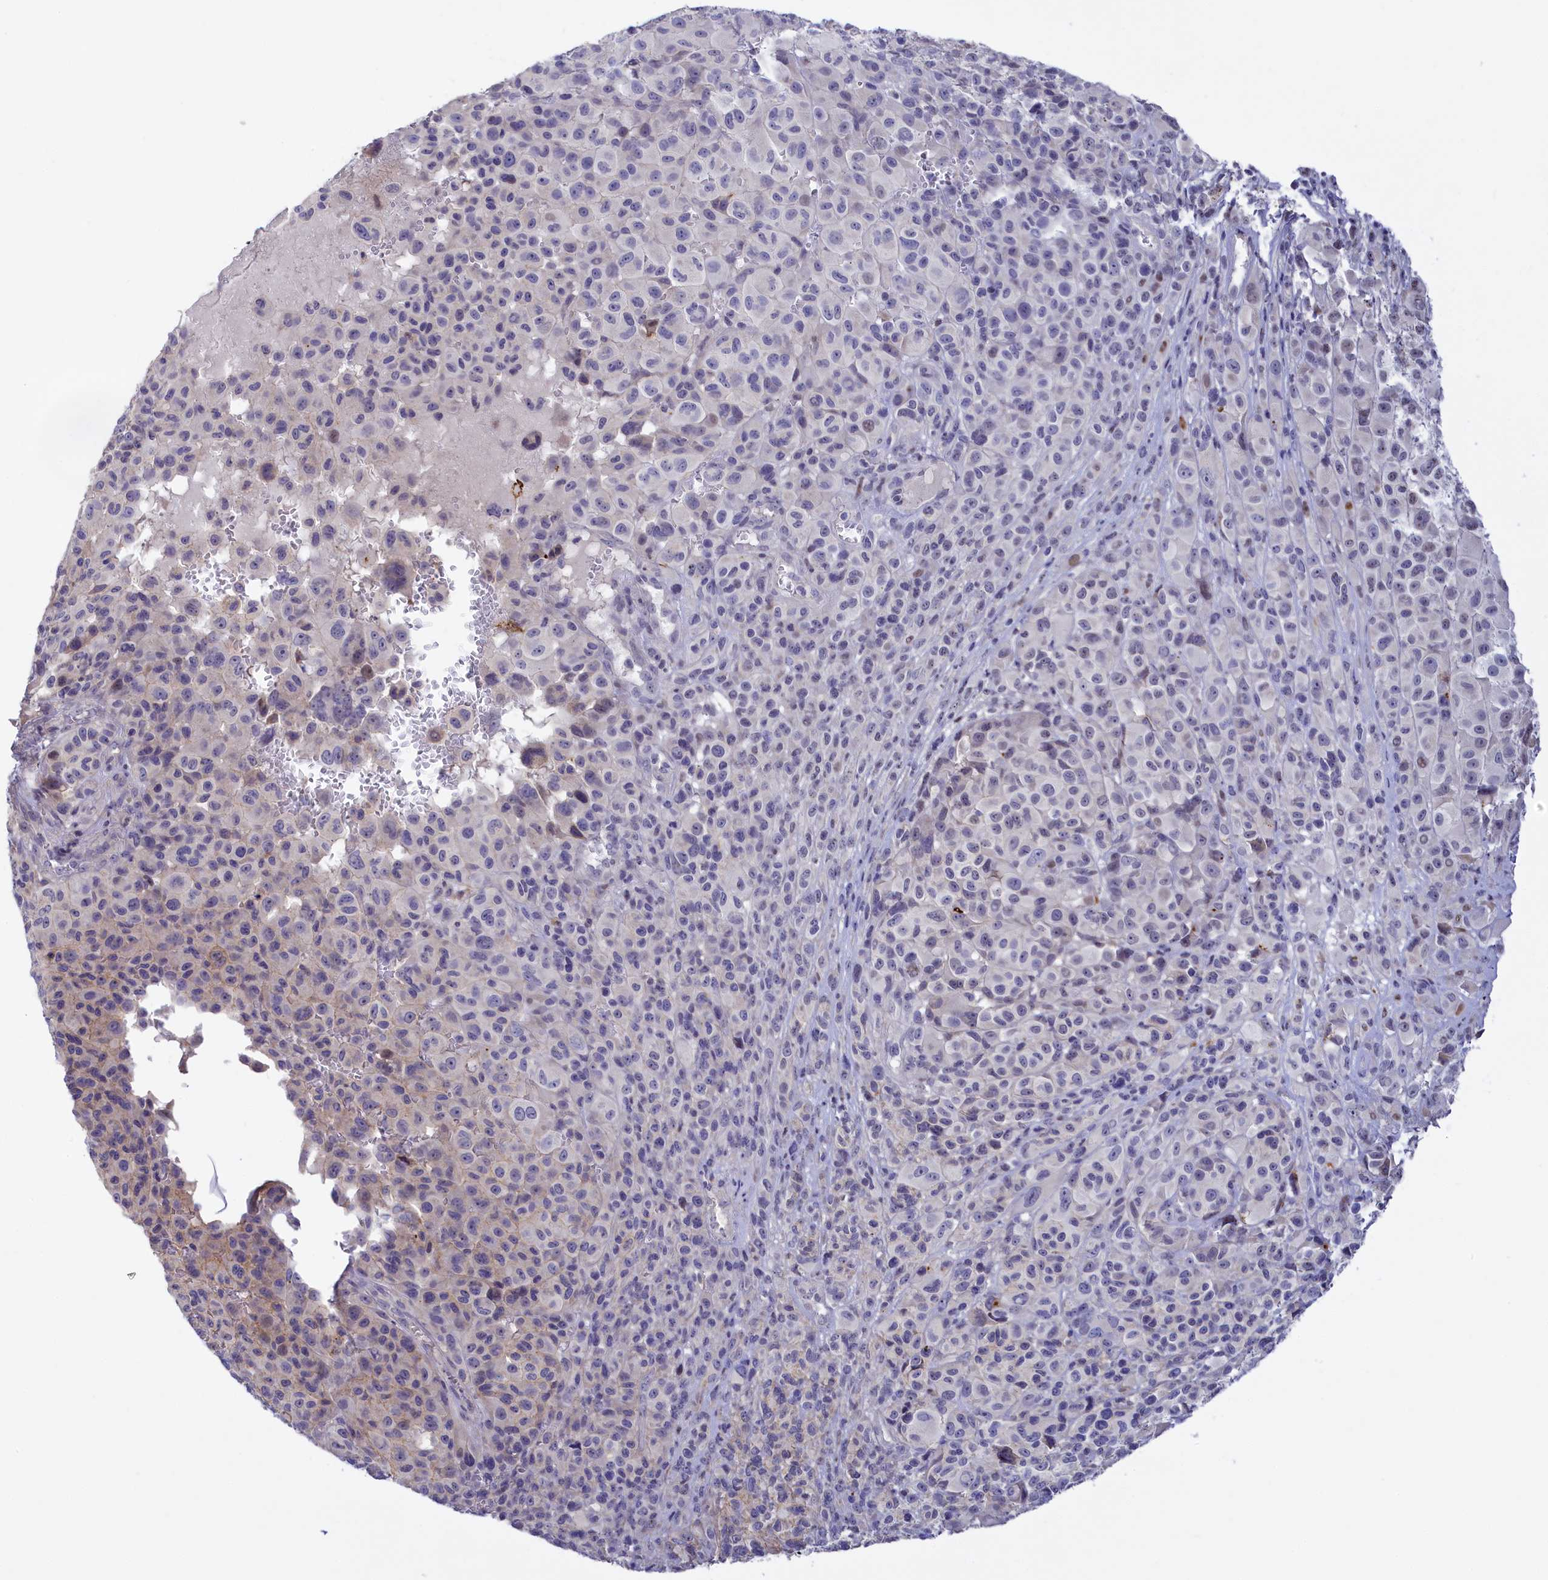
{"staining": {"intensity": "negative", "quantity": "none", "location": "none"}, "tissue": "melanoma", "cell_type": "Tumor cells", "image_type": "cancer", "snomed": [{"axis": "morphology", "description": "Malignant melanoma, NOS"}, {"axis": "topography", "description": "Skin of trunk"}], "caption": "Malignant melanoma stained for a protein using IHC shows no positivity tumor cells.", "gene": "HYKK", "patient": {"sex": "male", "age": 71}}